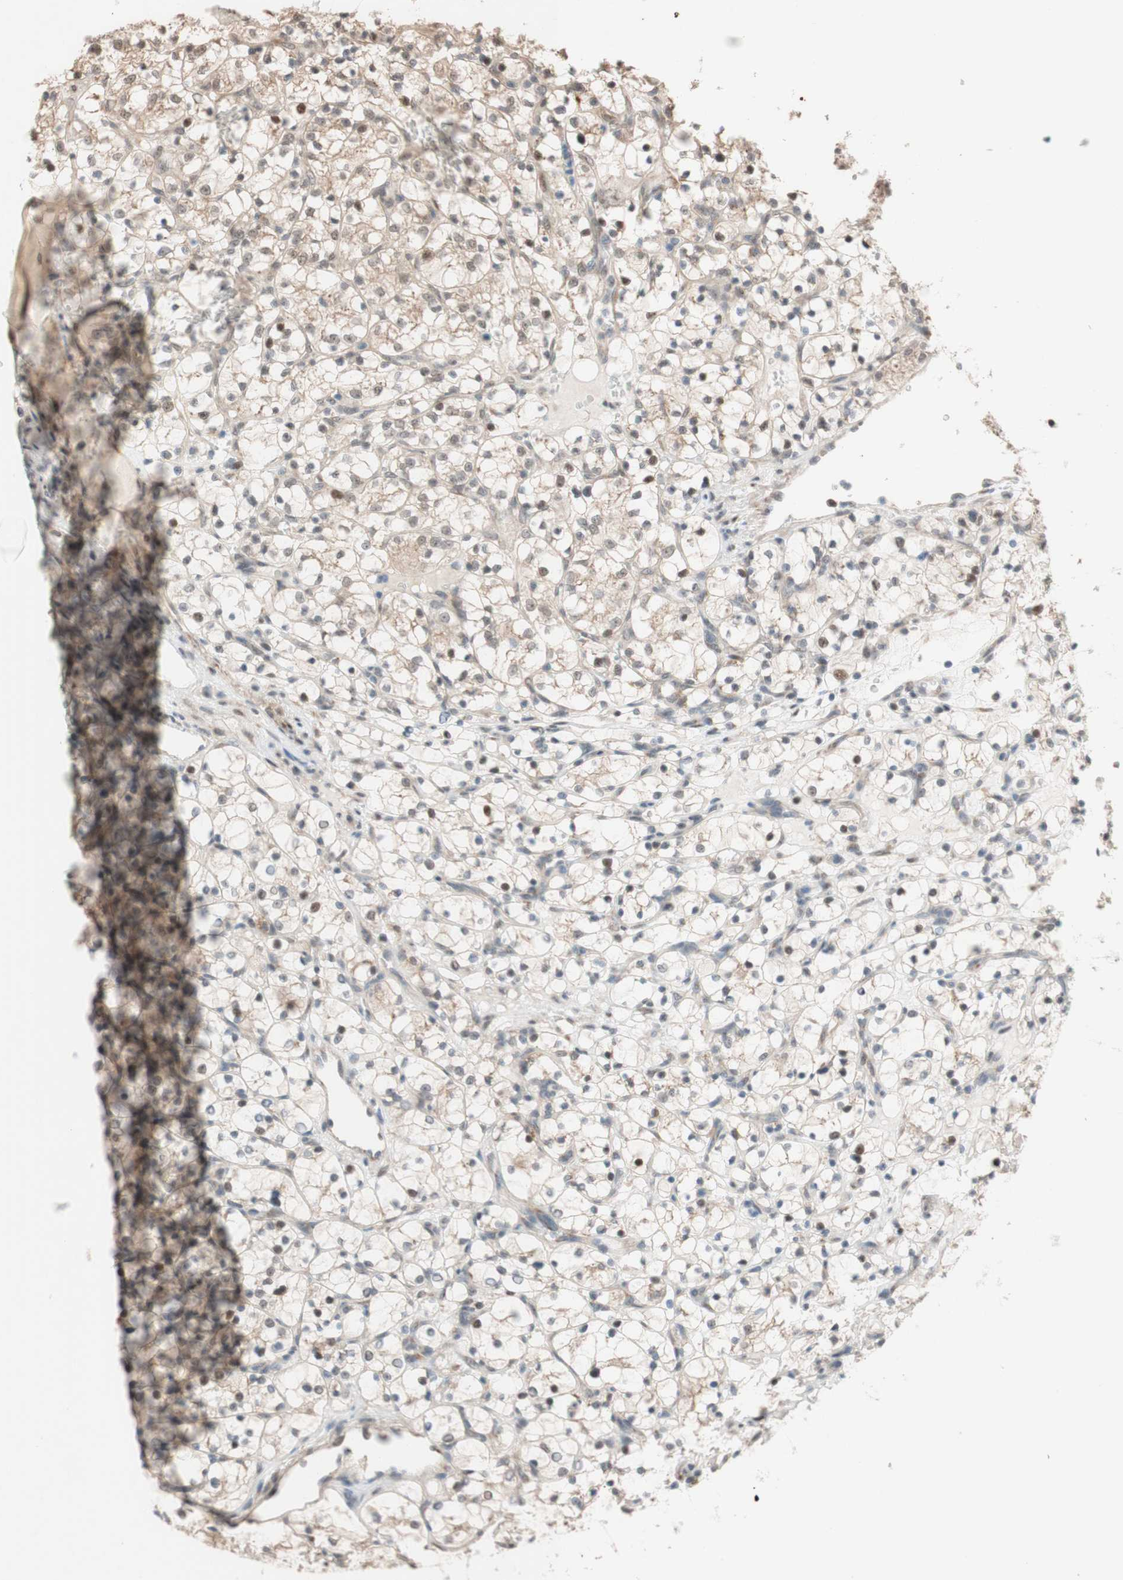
{"staining": {"intensity": "negative", "quantity": "none", "location": "none"}, "tissue": "renal cancer", "cell_type": "Tumor cells", "image_type": "cancer", "snomed": [{"axis": "morphology", "description": "Adenocarcinoma, NOS"}, {"axis": "topography", "description": "Kidney"}], "caption": "IHC photomicrograph of adenocarcinoma (renal) stained for a protein (brown), which demonstrates no staining in tumor cells.", "gene": "CCNC", "patient": {"sex": "female", "age": 69}}